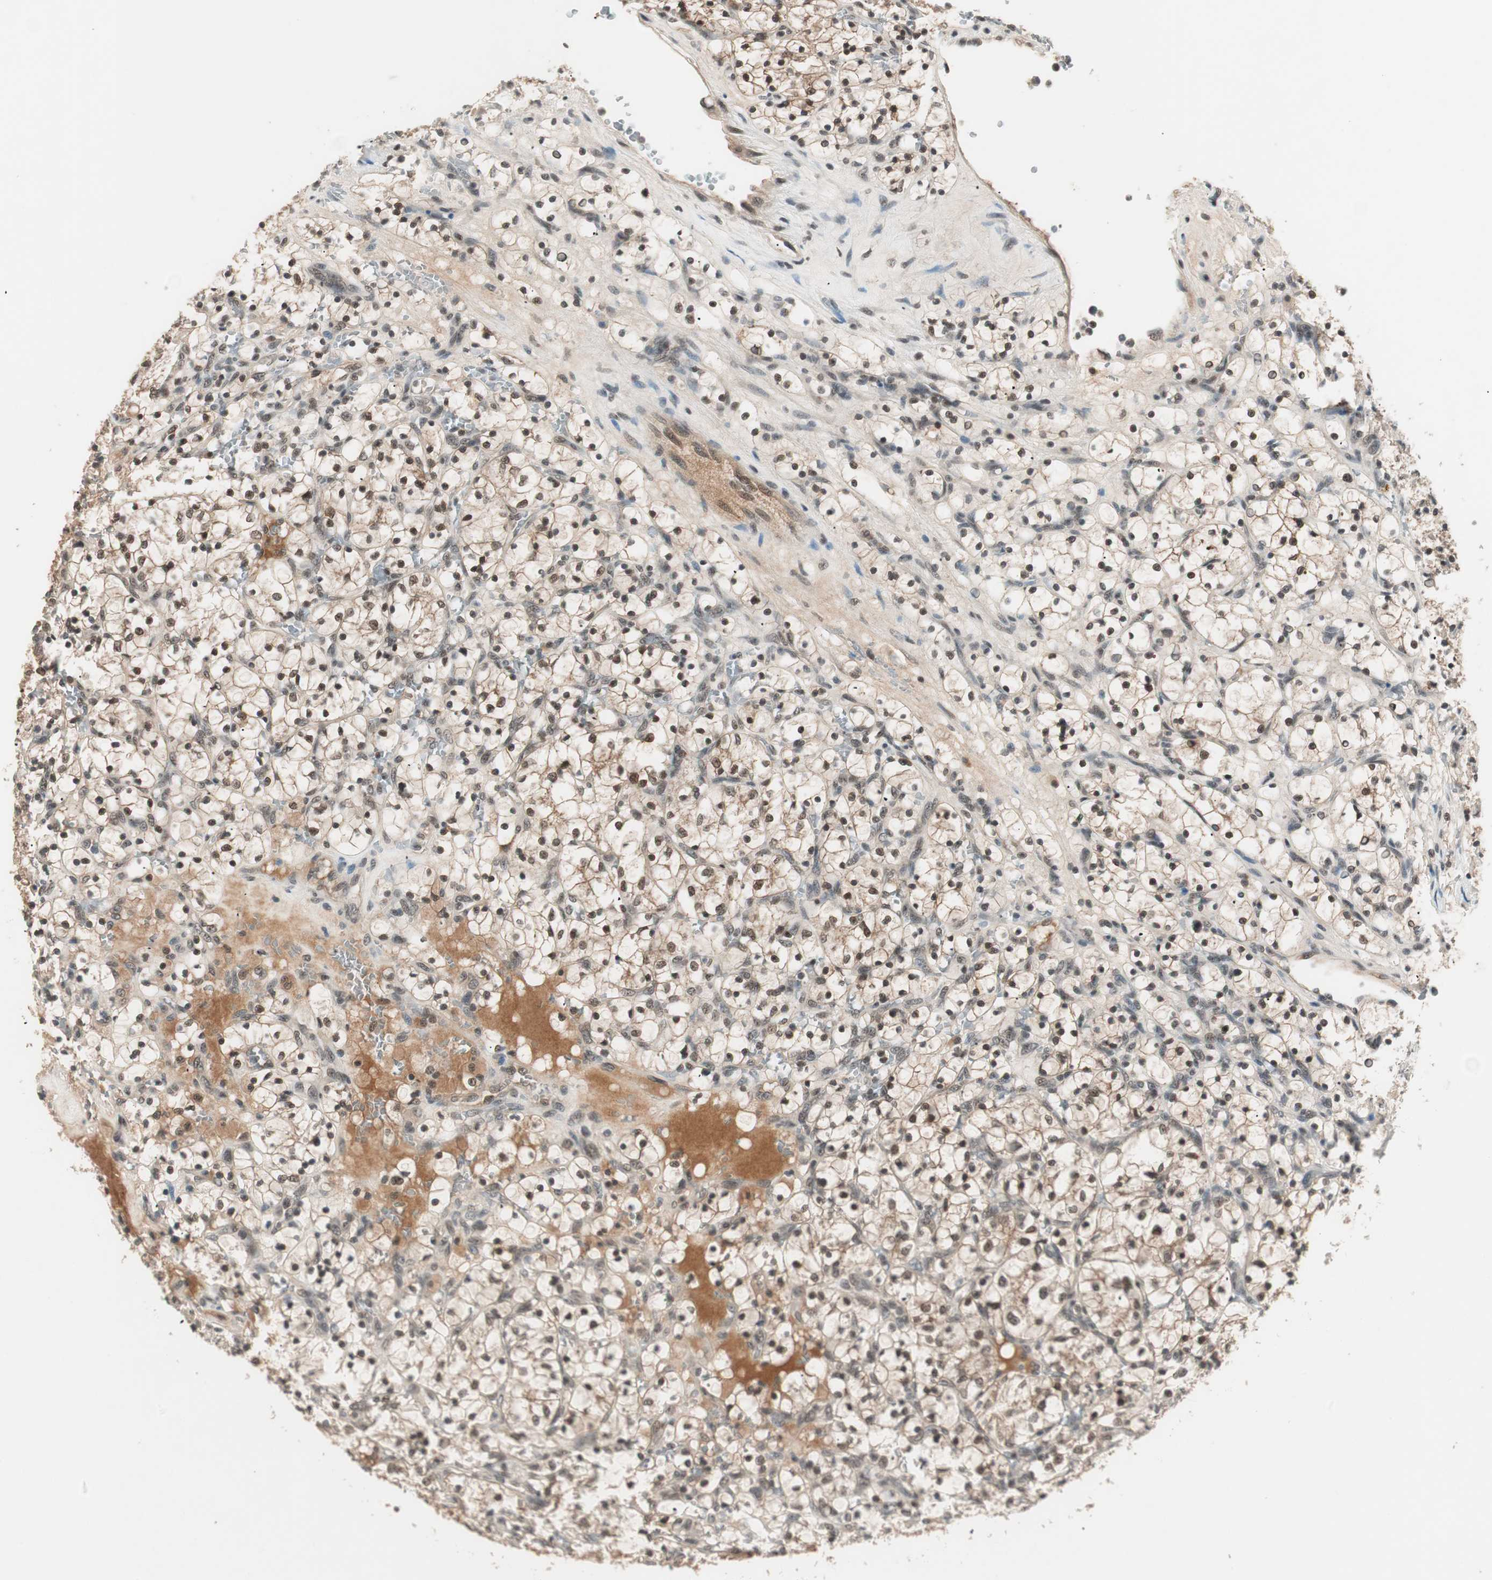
{"staining": {"intensity": "weak", "quantity": "25%-75%", "location": "nuclear"}, "tissue": "renal cancer", "cell_type": "Tumor cells", "image_type": "cancer", "snomed": [{"axis": "morphology", "description": "Adenocarcinoma, NOS"}, {"axis": "topography", "description": "Kidney"}], "caption": "High-magnification brightfield microscopy of adenocarcinoma (renal) stained with DAB (brown) and counterstained with hematoxylin (blue). tumor cells exhibit weak nuclear expression is identified in approximately25%-75% of cells.", "gene": "NFRKB", "patient": {"sex": "female", "age": 69}}